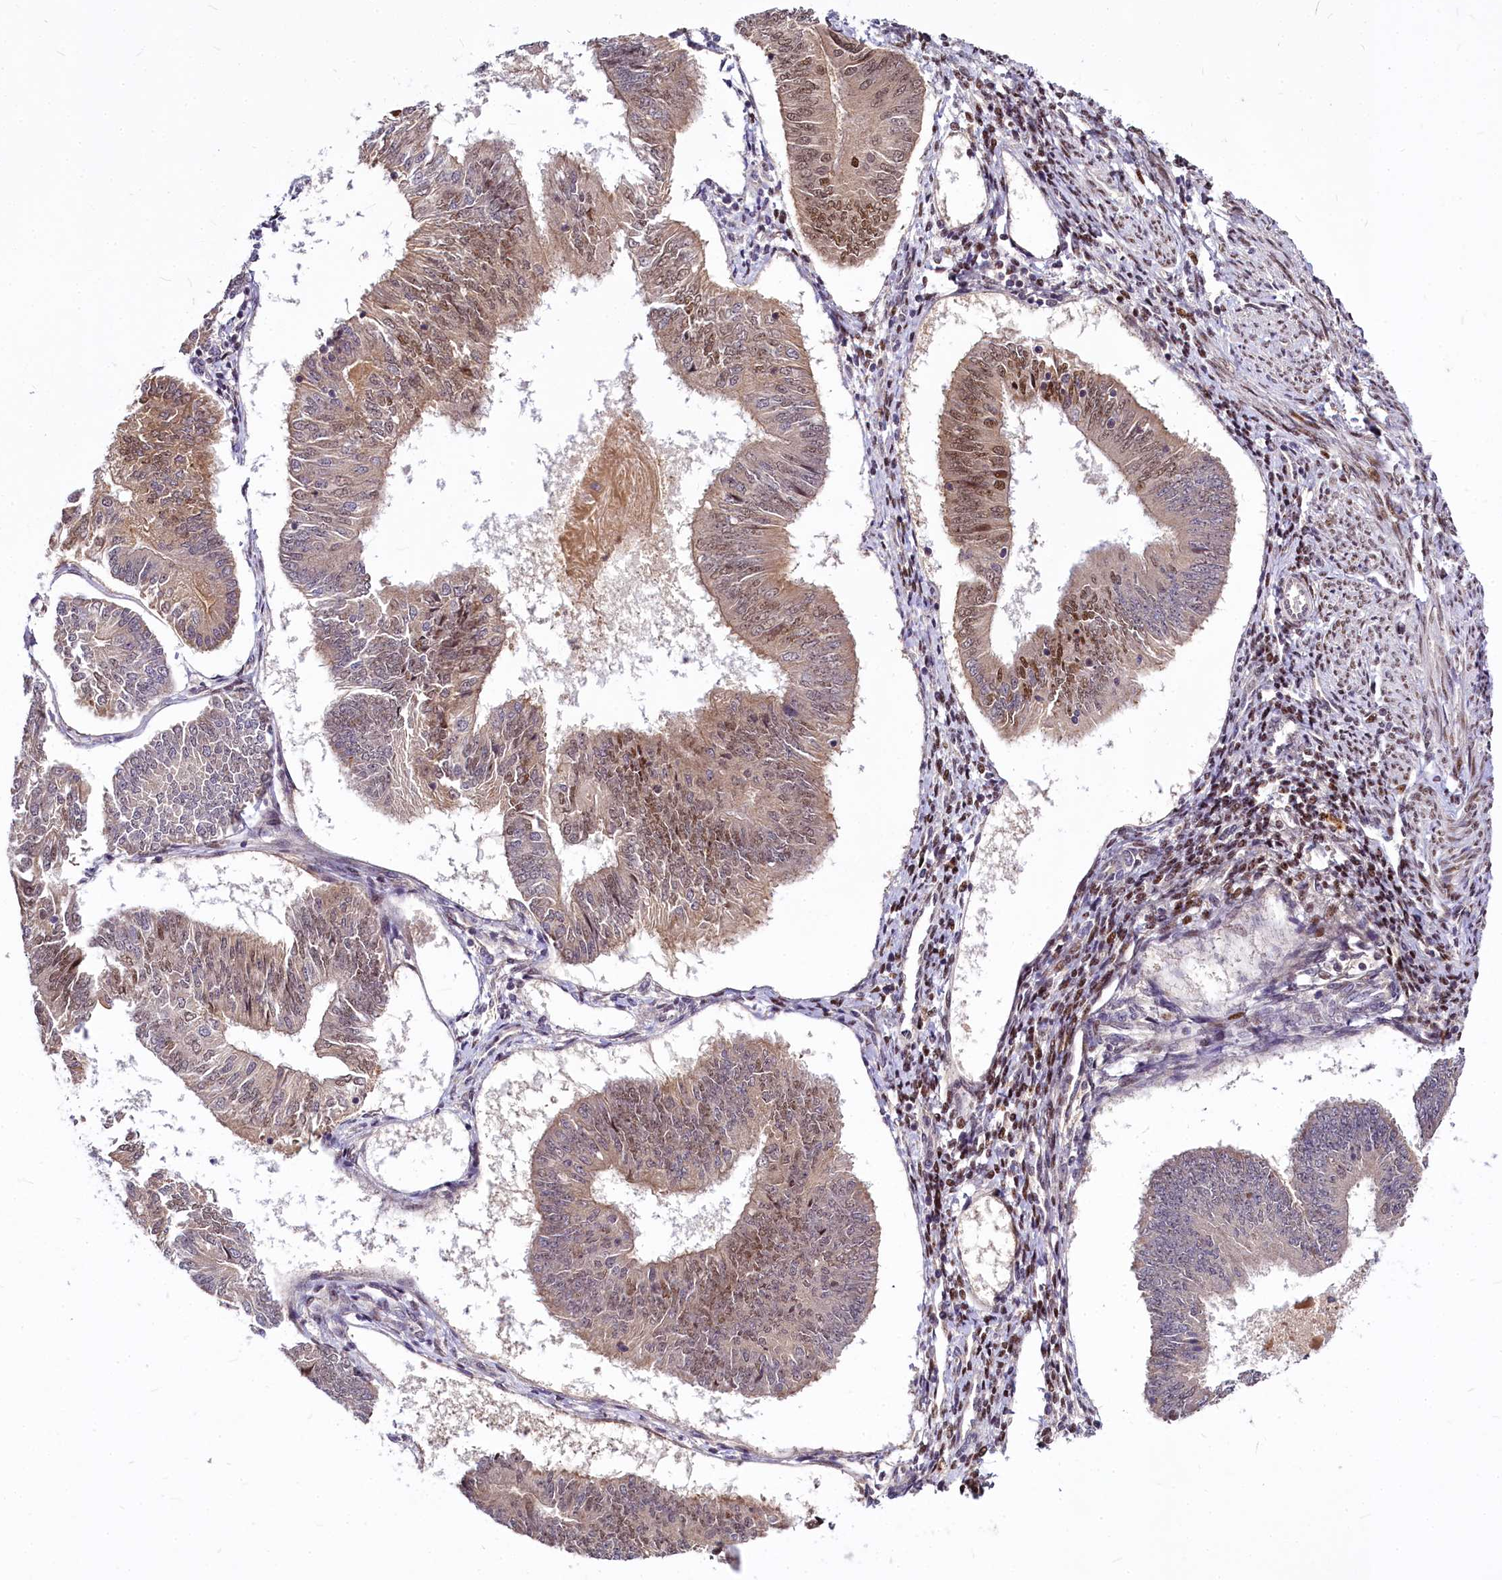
{"staining": {"intensity": "moderate", "quantity": "25%-75%", "location": "cytoplasmic/membranous,nuclear"}, "tissue": "endometrial cancer", "cell_type": "Tumor cells", "image_type": "cancer", "snomed": [{"axis": "morphology", "description": "Adenocarcinoma, NOS"}, {"axis": "topography", "description": "Endometrium"}], "caption": "Immunohistochemical staining of human endometrial cancer exhibits moderate cytoplasmic/membranous and nuclear protein positivity in approximately 25%-75% of tumor cells.", "gene": "MAML2", "patient": {"sex": "female", "age": 58}}